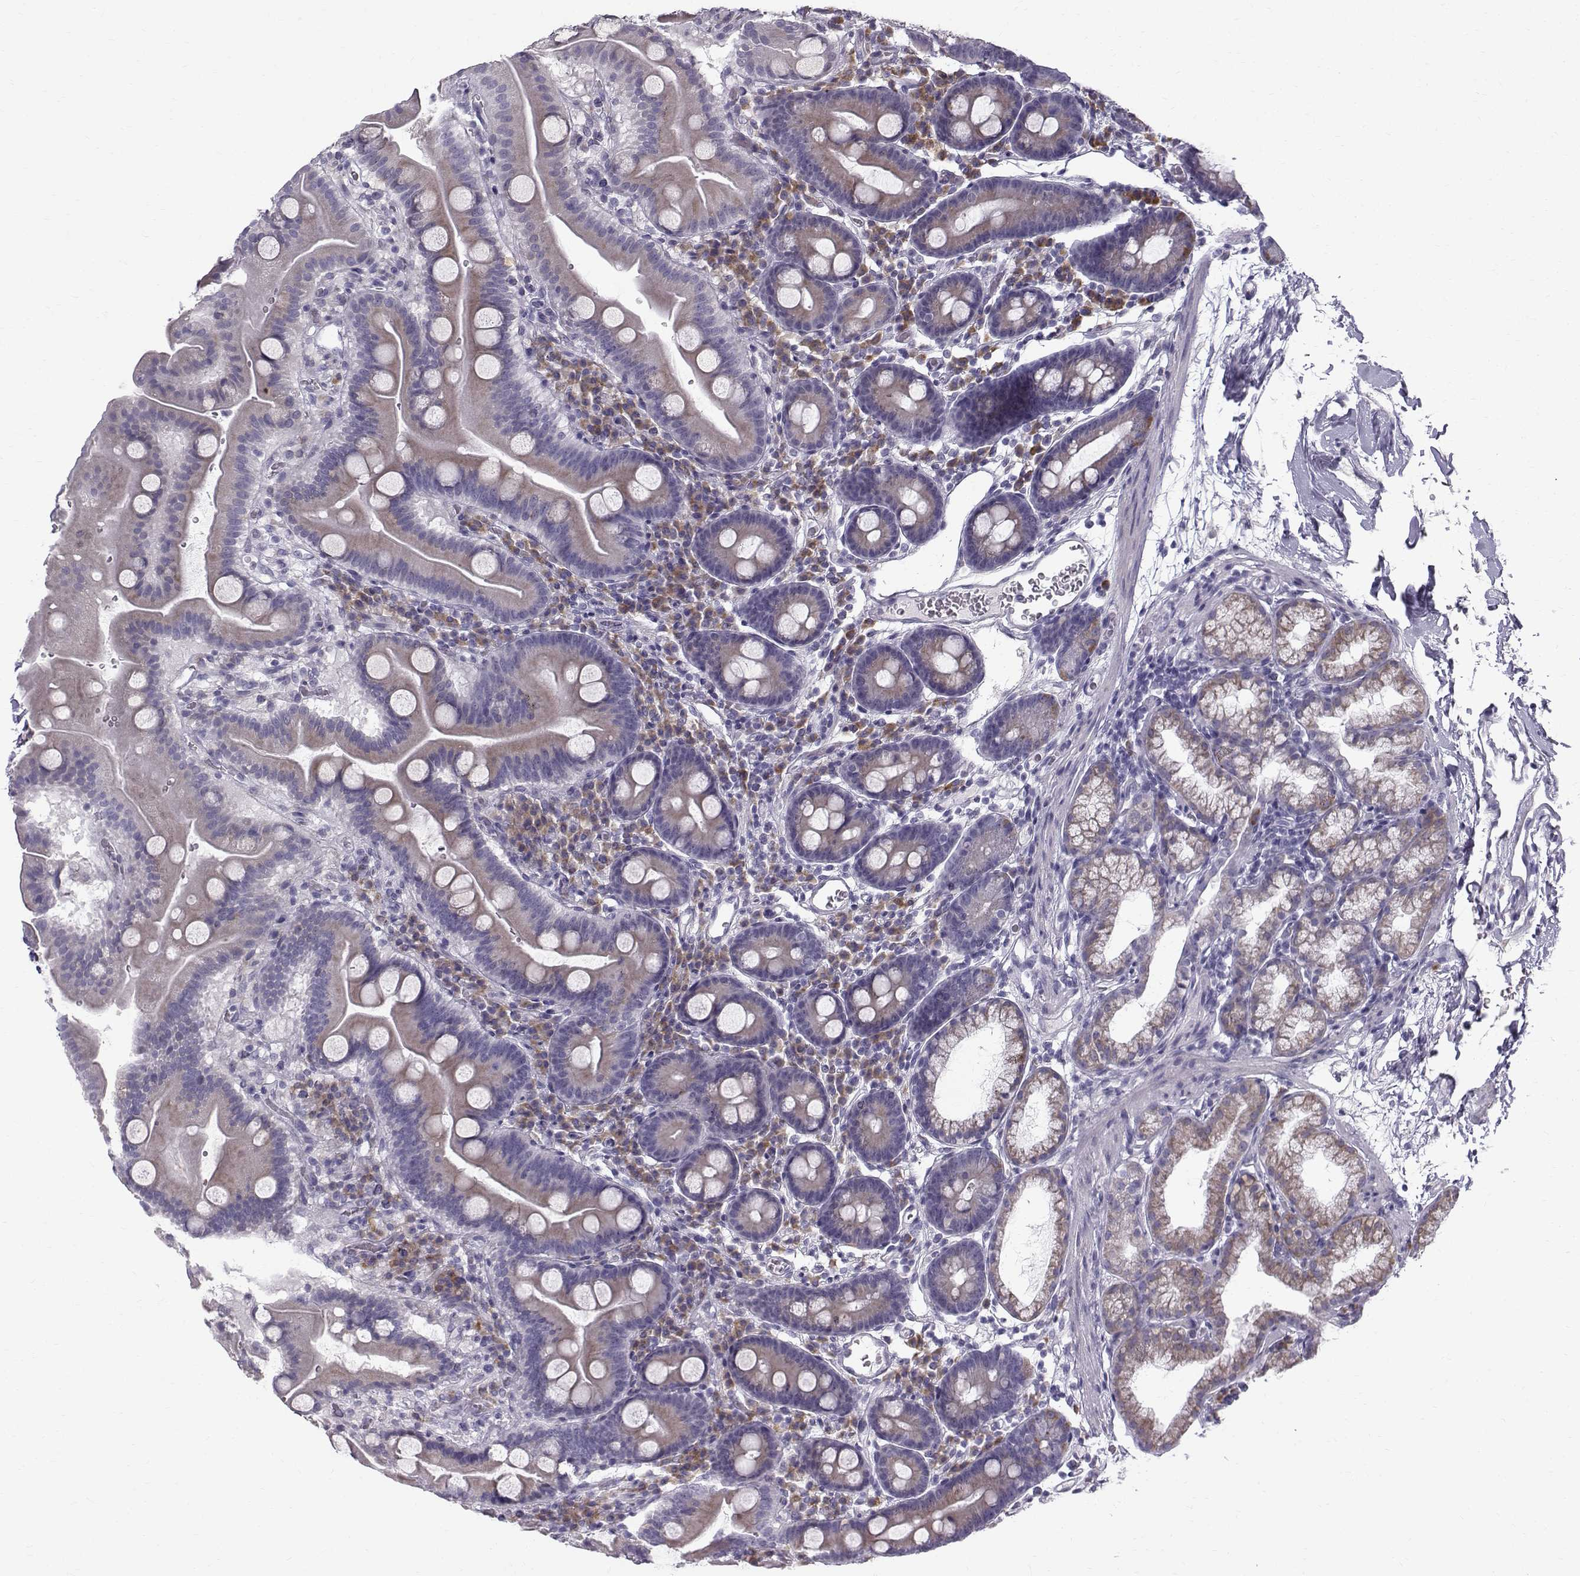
{"staining": {"intensity": "weak", "quantity": ">75%", "location": "cytoplasmic/membranous"}, "tissue": "duodenum", "cell_type": "Glandular cells", "image_type": "normal", "snomed": [{"axis": "morphology", "description": "Normal tissue, NOS"}, {"axis": "topography", "description": "Duodenum"}], "caption": "IHC image of normal duodenum: human duodenum stained using immunohistochemistry (IHC) displays low levels of weak protein expression localized specifically in the cytoplasmic/membranous of glandular cells, appearing as a cytoplasmic/membranous brown color.", "gene": "ROPN1B", "patient": {"sex": "male", "age": 59}}